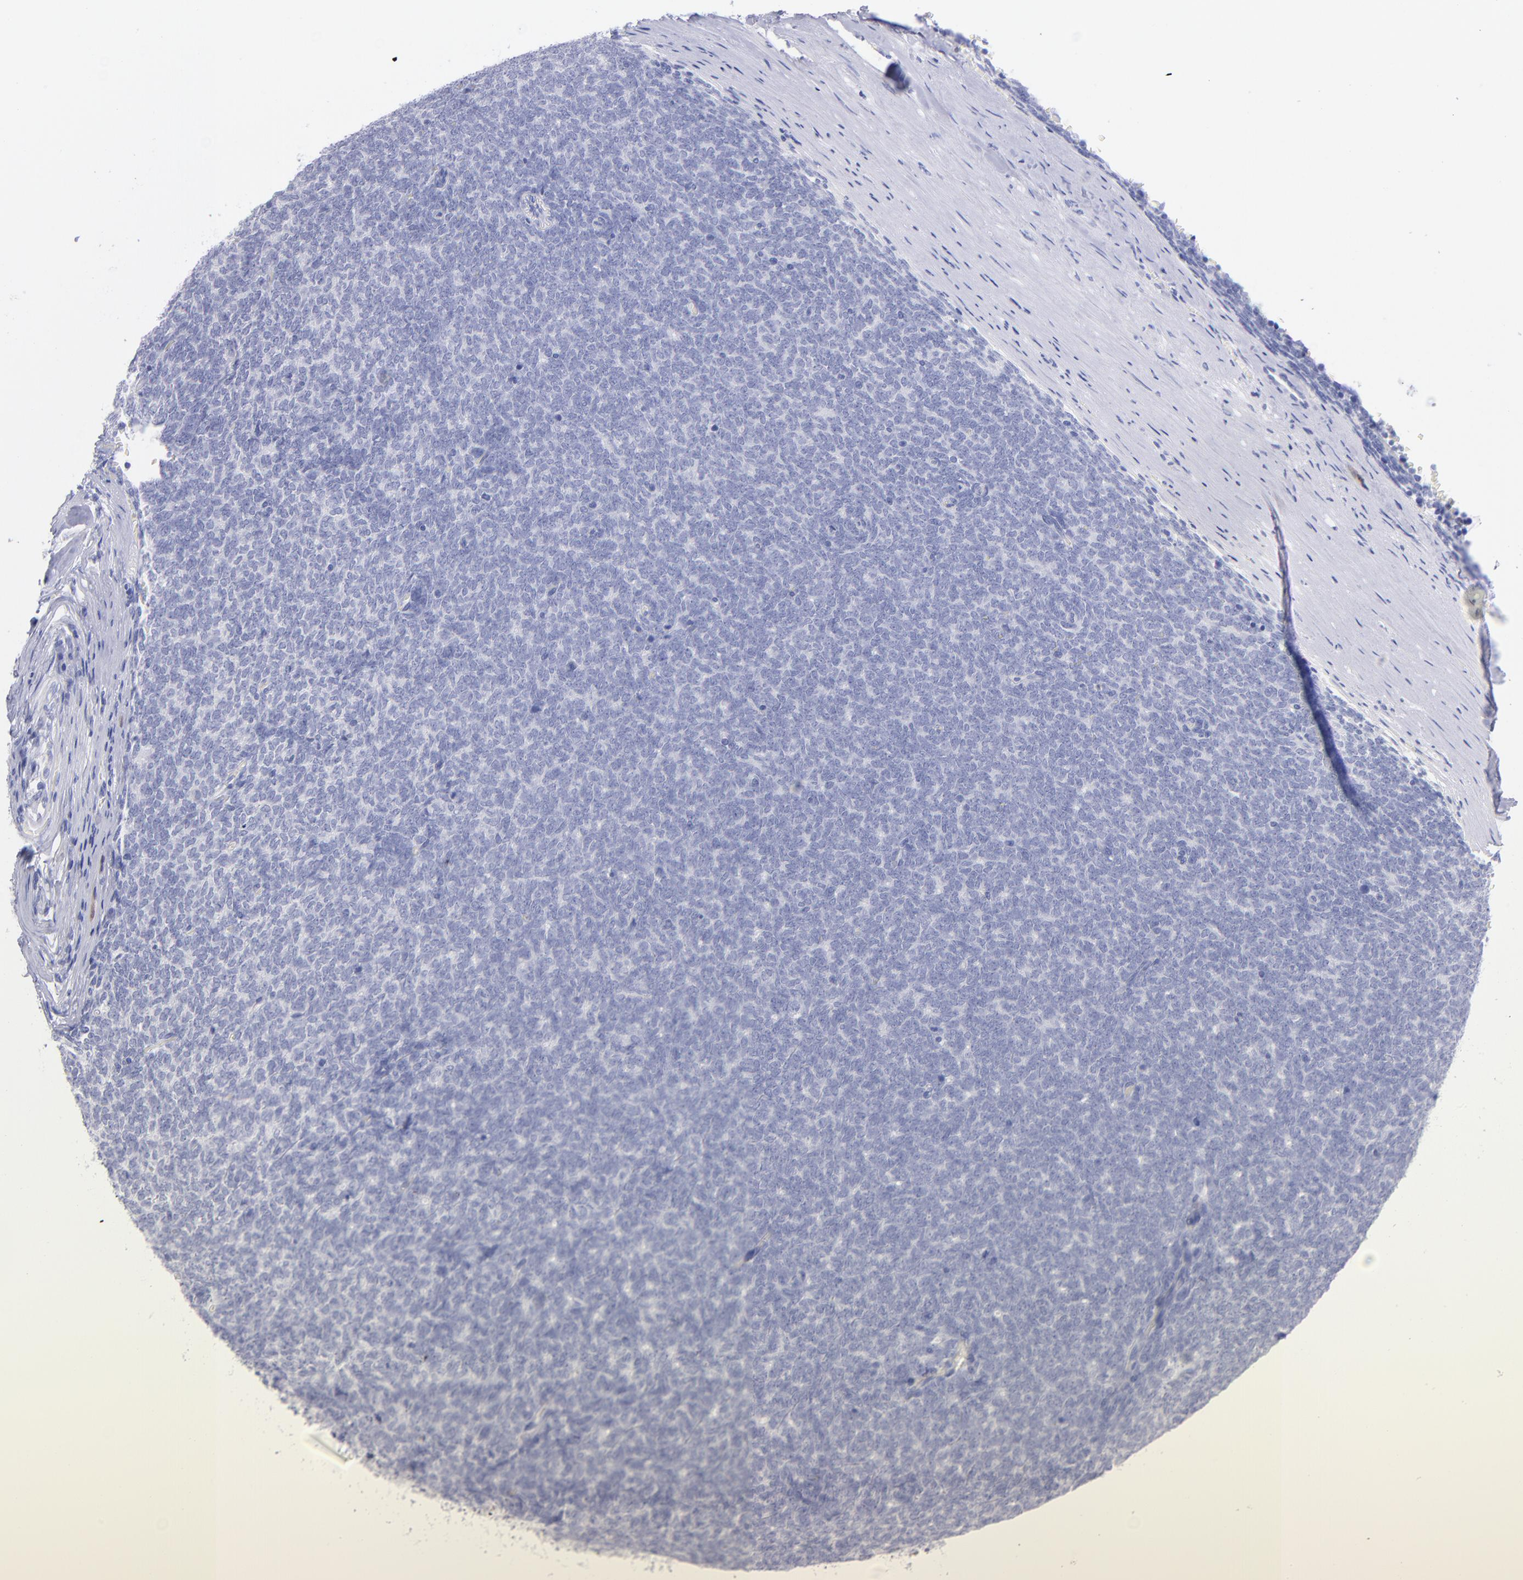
{"staining": {"intensity": "negative", "quantity": "none", "location": "none"}, "tissue": "renal cancer", "cell_type": "Tumor cells", "image_type": "cancer", "snomed": [{"axis": "morphology", "description": "Neoplasm, malignant, NOS"}, {"axis": "topography", "description": "Kidney"}], "caption": "Immunohistochemistry (IHC) histopathology image of renal malignant neoplasm stained for a protein (brown), which reveals no expression in tumor cells. (Brightfield microscopy of DAB IHC at high magnification).", "gene": "SCGN", "patient": {"sex": "male", "age": 28}}